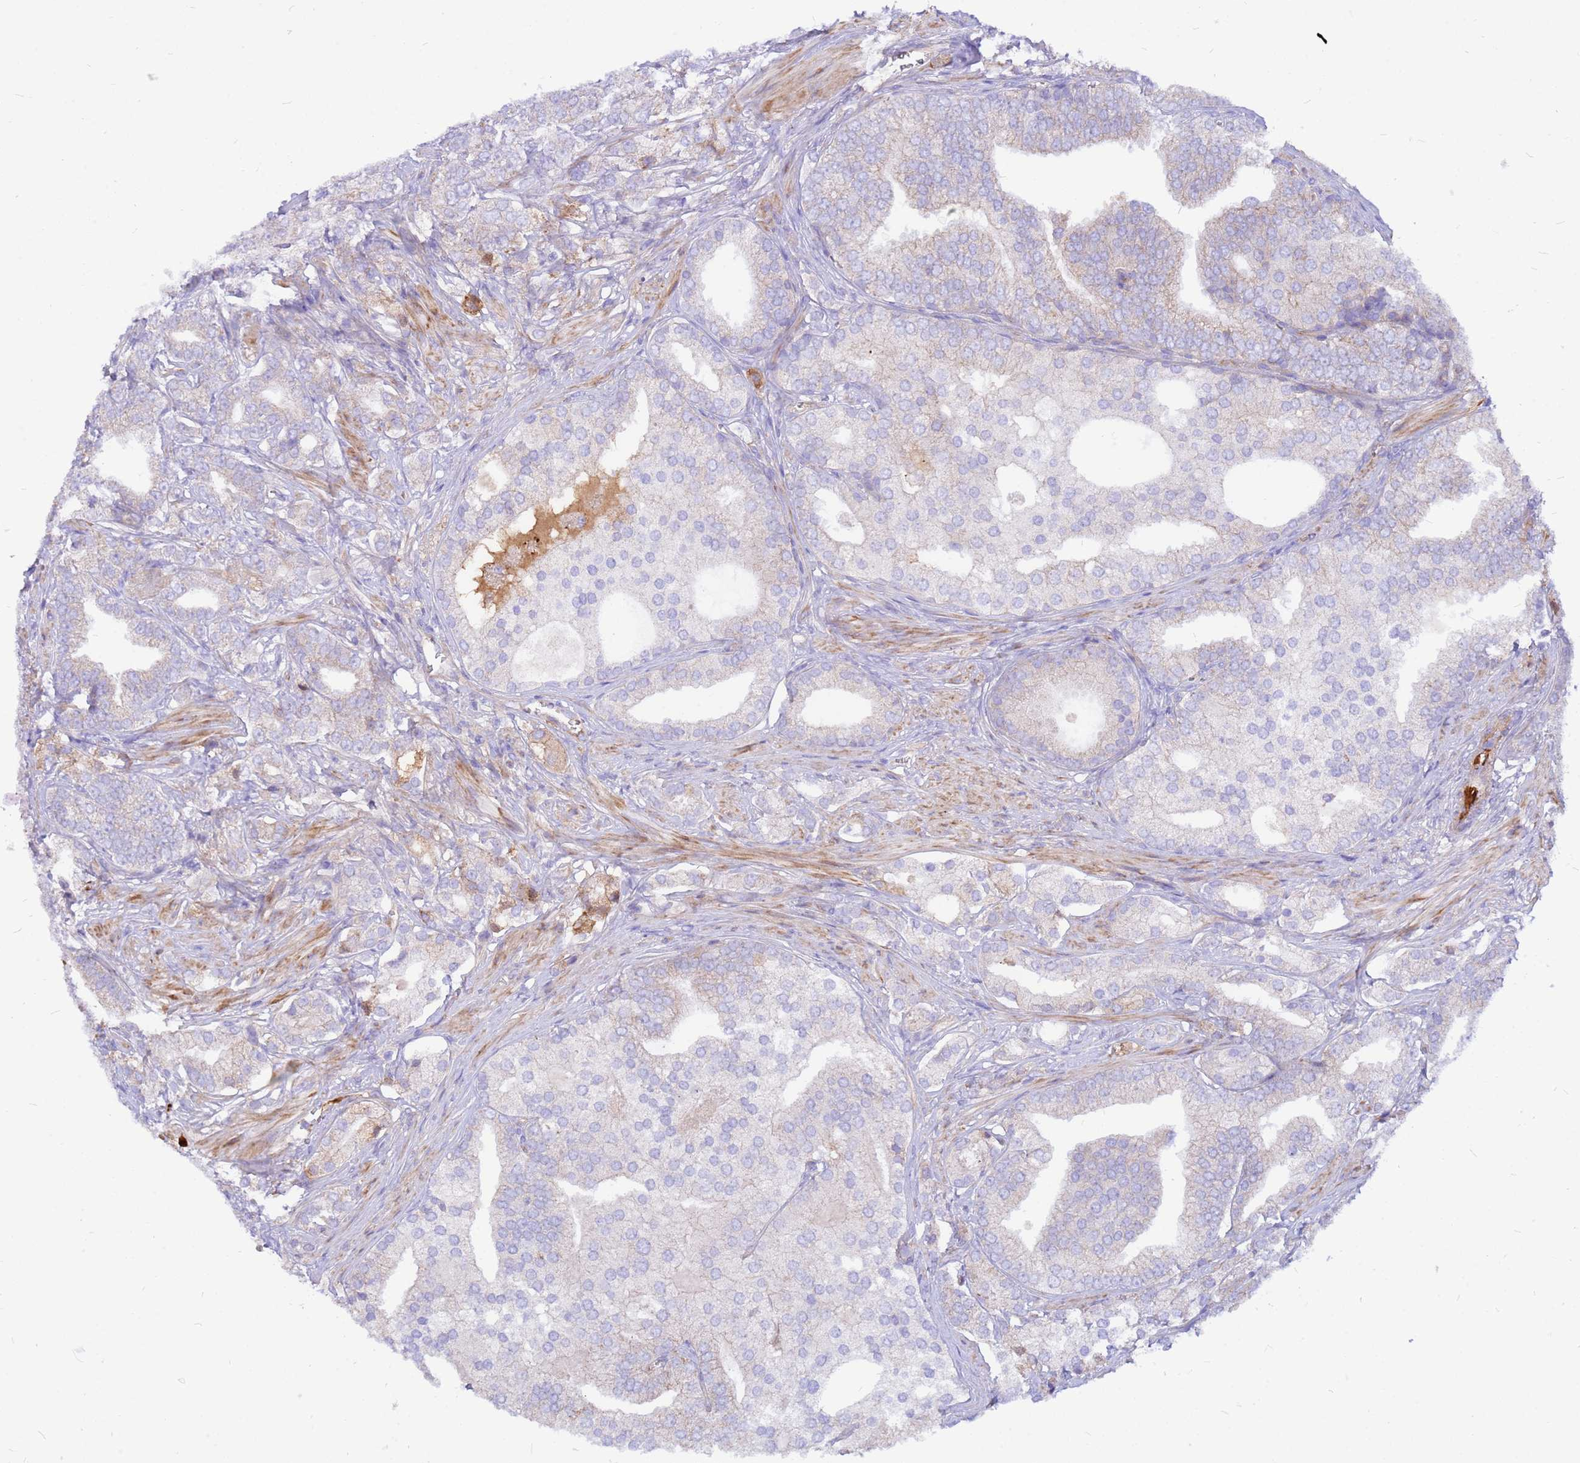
{"staining": {"intensity": "negative", "quantity": "none", "location": "none"}, "tissue": "prostate cancer", "cell_type": "Tumor cells", "image_type": "cancer", "snomed": [{"axis": "morphology", "description": "Adenocarcinoma, High grade"}, {"axis": "topography", "description": "Prostate"}], "caption": "Immunohistochemistry image of neoplastic tissue: prostate high-grade adenocarcinoma stained with DAB displays no significant protein positivity in tumor cells.", "gene": "CRHBP", "patient": {"sex": "male", "age": 50}}